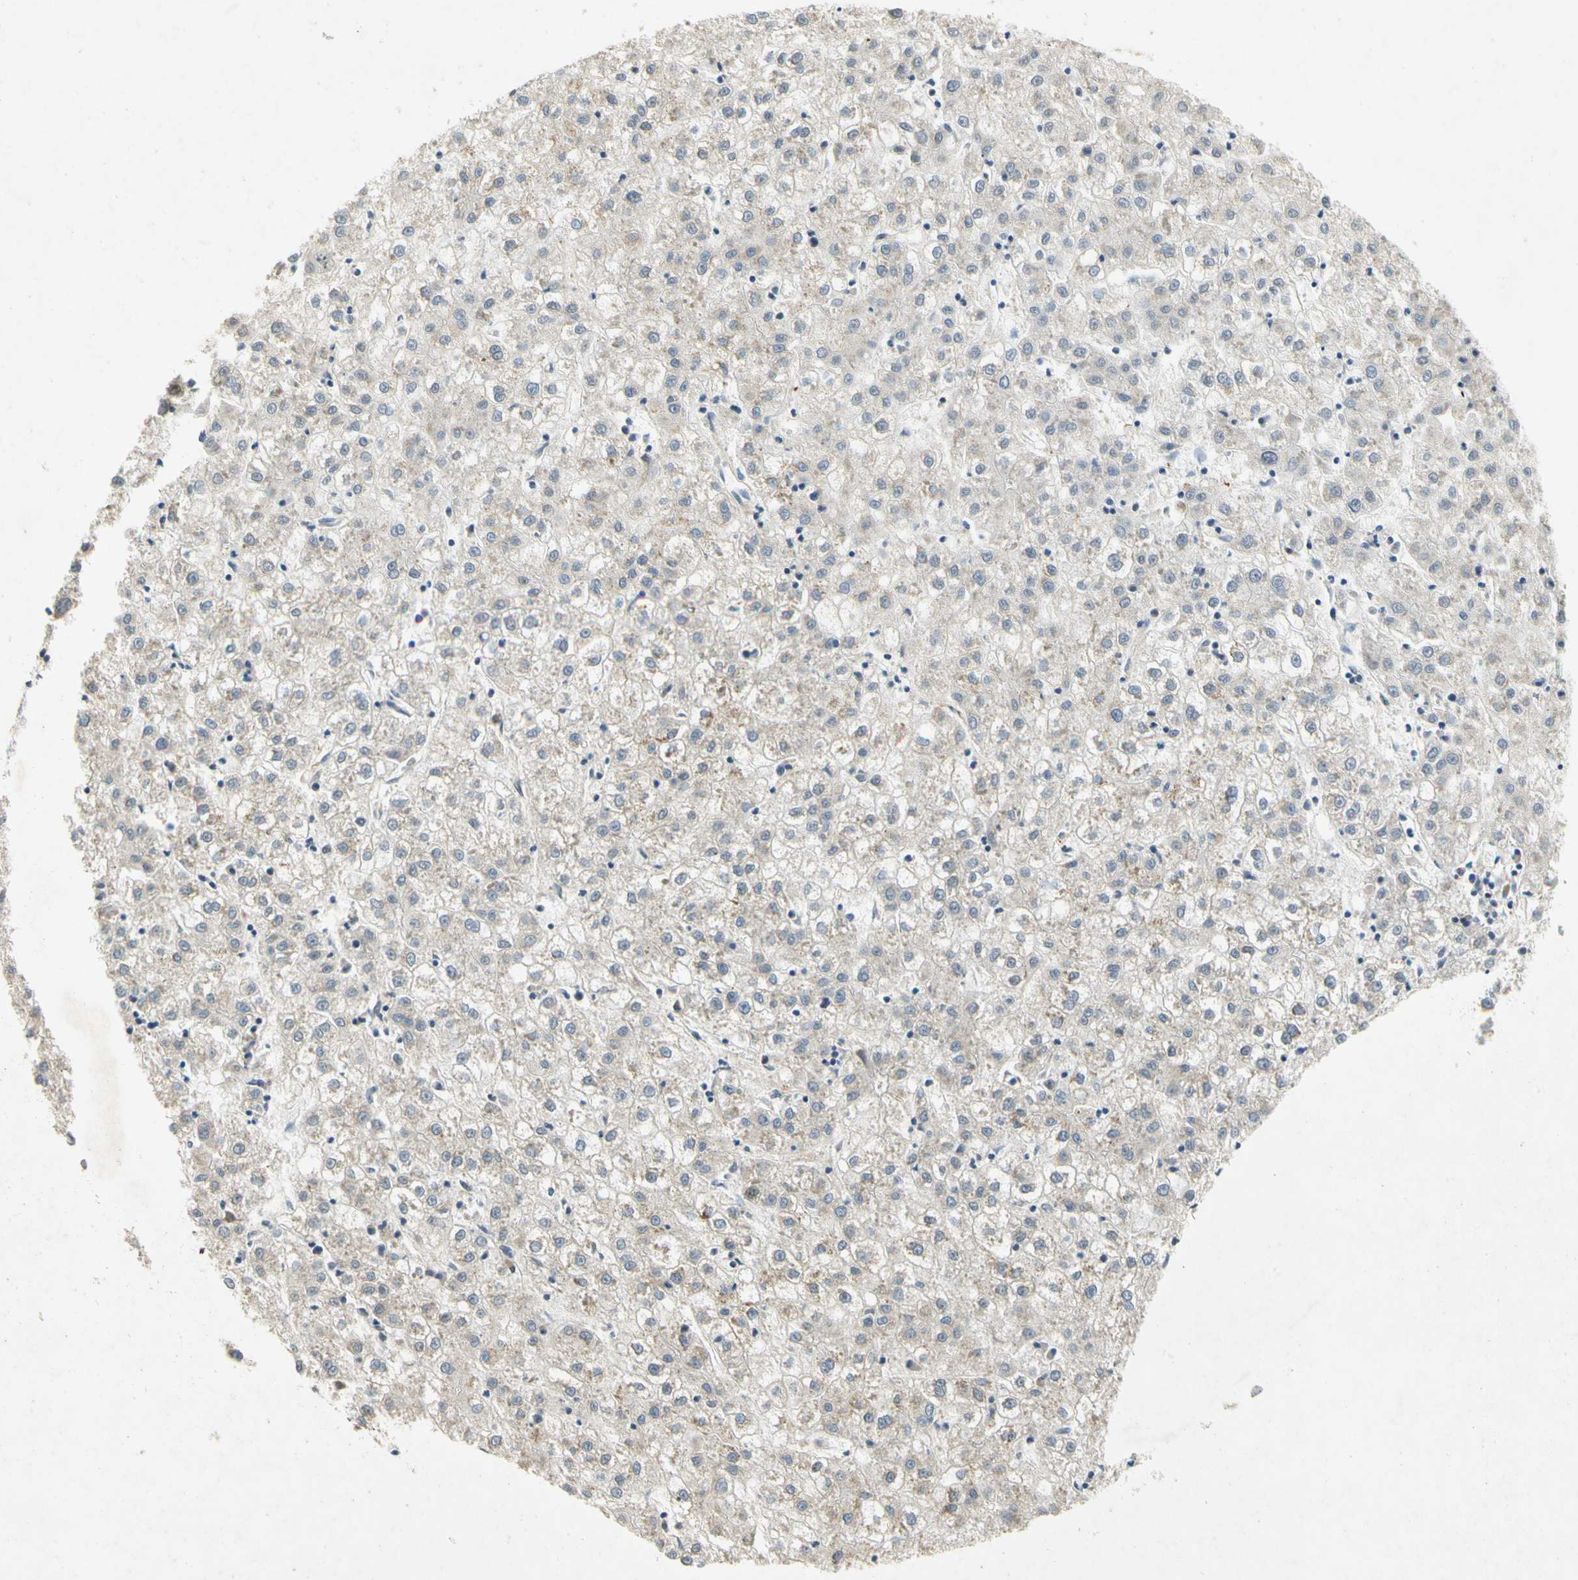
{"staining": {"intensity": "weak", "quantity": "<25%", "location": "cytoplasmic/membranous"}, "tissue": "liver cancer", "cell_type": "Tumor cells", "image_type": "cancer", "snomed": [{"axis": "morphology", "description": "Carcinoma, Hepatocellular, NOS"}, {"axis": "topography", "description": "Liver"}], "caption": "High magnification brightfield microscopy of hepatocellular carcinoma (liver) stained with DAB (brown) and counterstained with hematoxylin (blue): tumor cells show no significant staining.", "gene": "GATD1", "patient": {"sex": "male", "age": 72}}